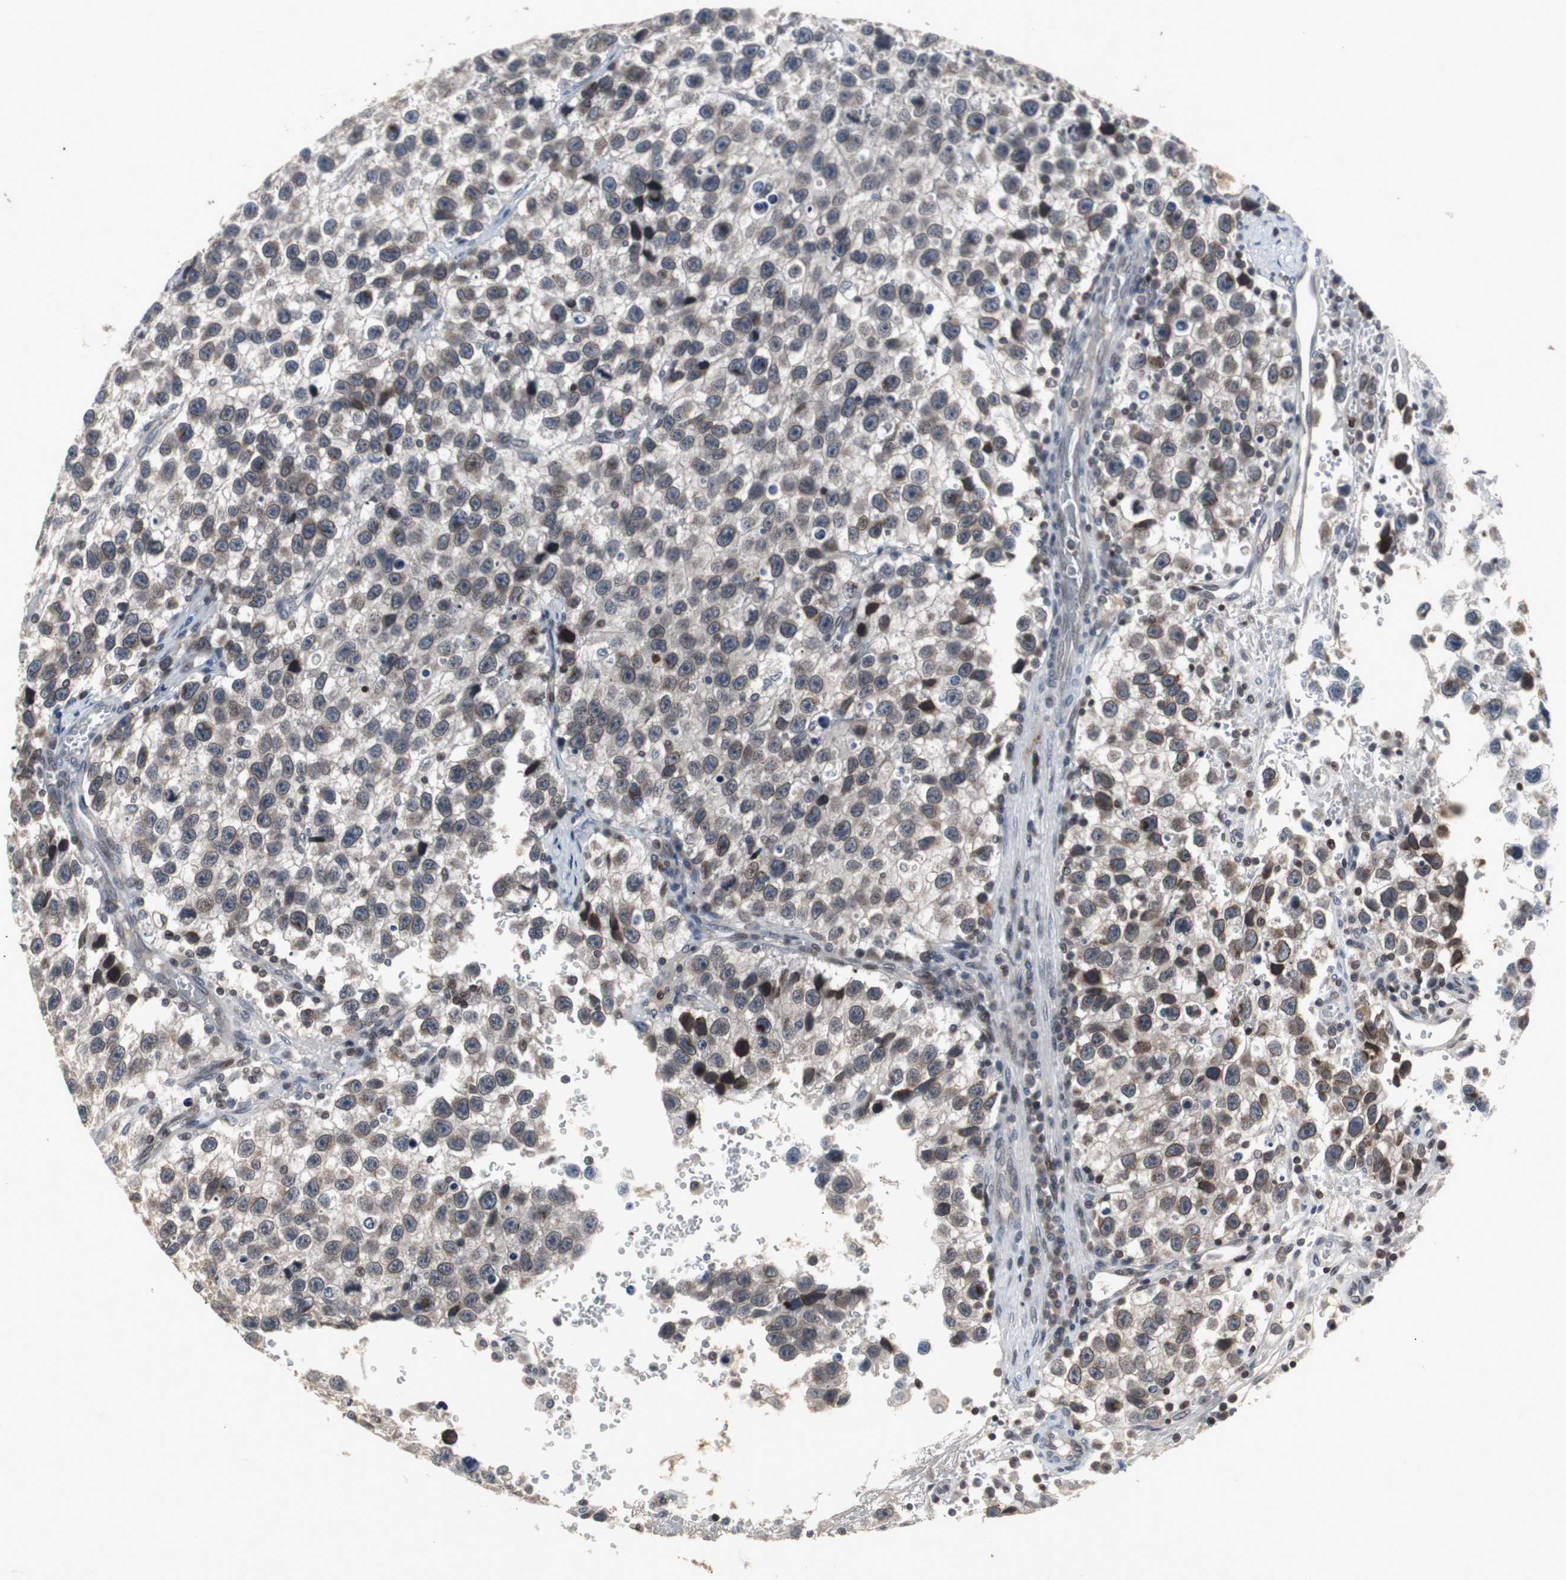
{"staining": {"intensity": "moderate", "quantity": ">75%", "location": "cytoplasmic/membranous,nuclear"}, "tissue": "testis cancer", "cell_type": "Tumor cells", "image_type": "cancer", "snomed": [{"axis": "morphology", "description": "Seminoma, NOS"}, {"axis": "topography", "description": "Testis"}], "caption": "A histopathology image showing moderate cytoplasmic/membranous and nuclear staining in approximately >75% of tumor cells in seminoma (testis), as visualized by brown immunohistochemical staining.", "gene": "ZNF396", "patient": {"sex": "male", "age": 33}}